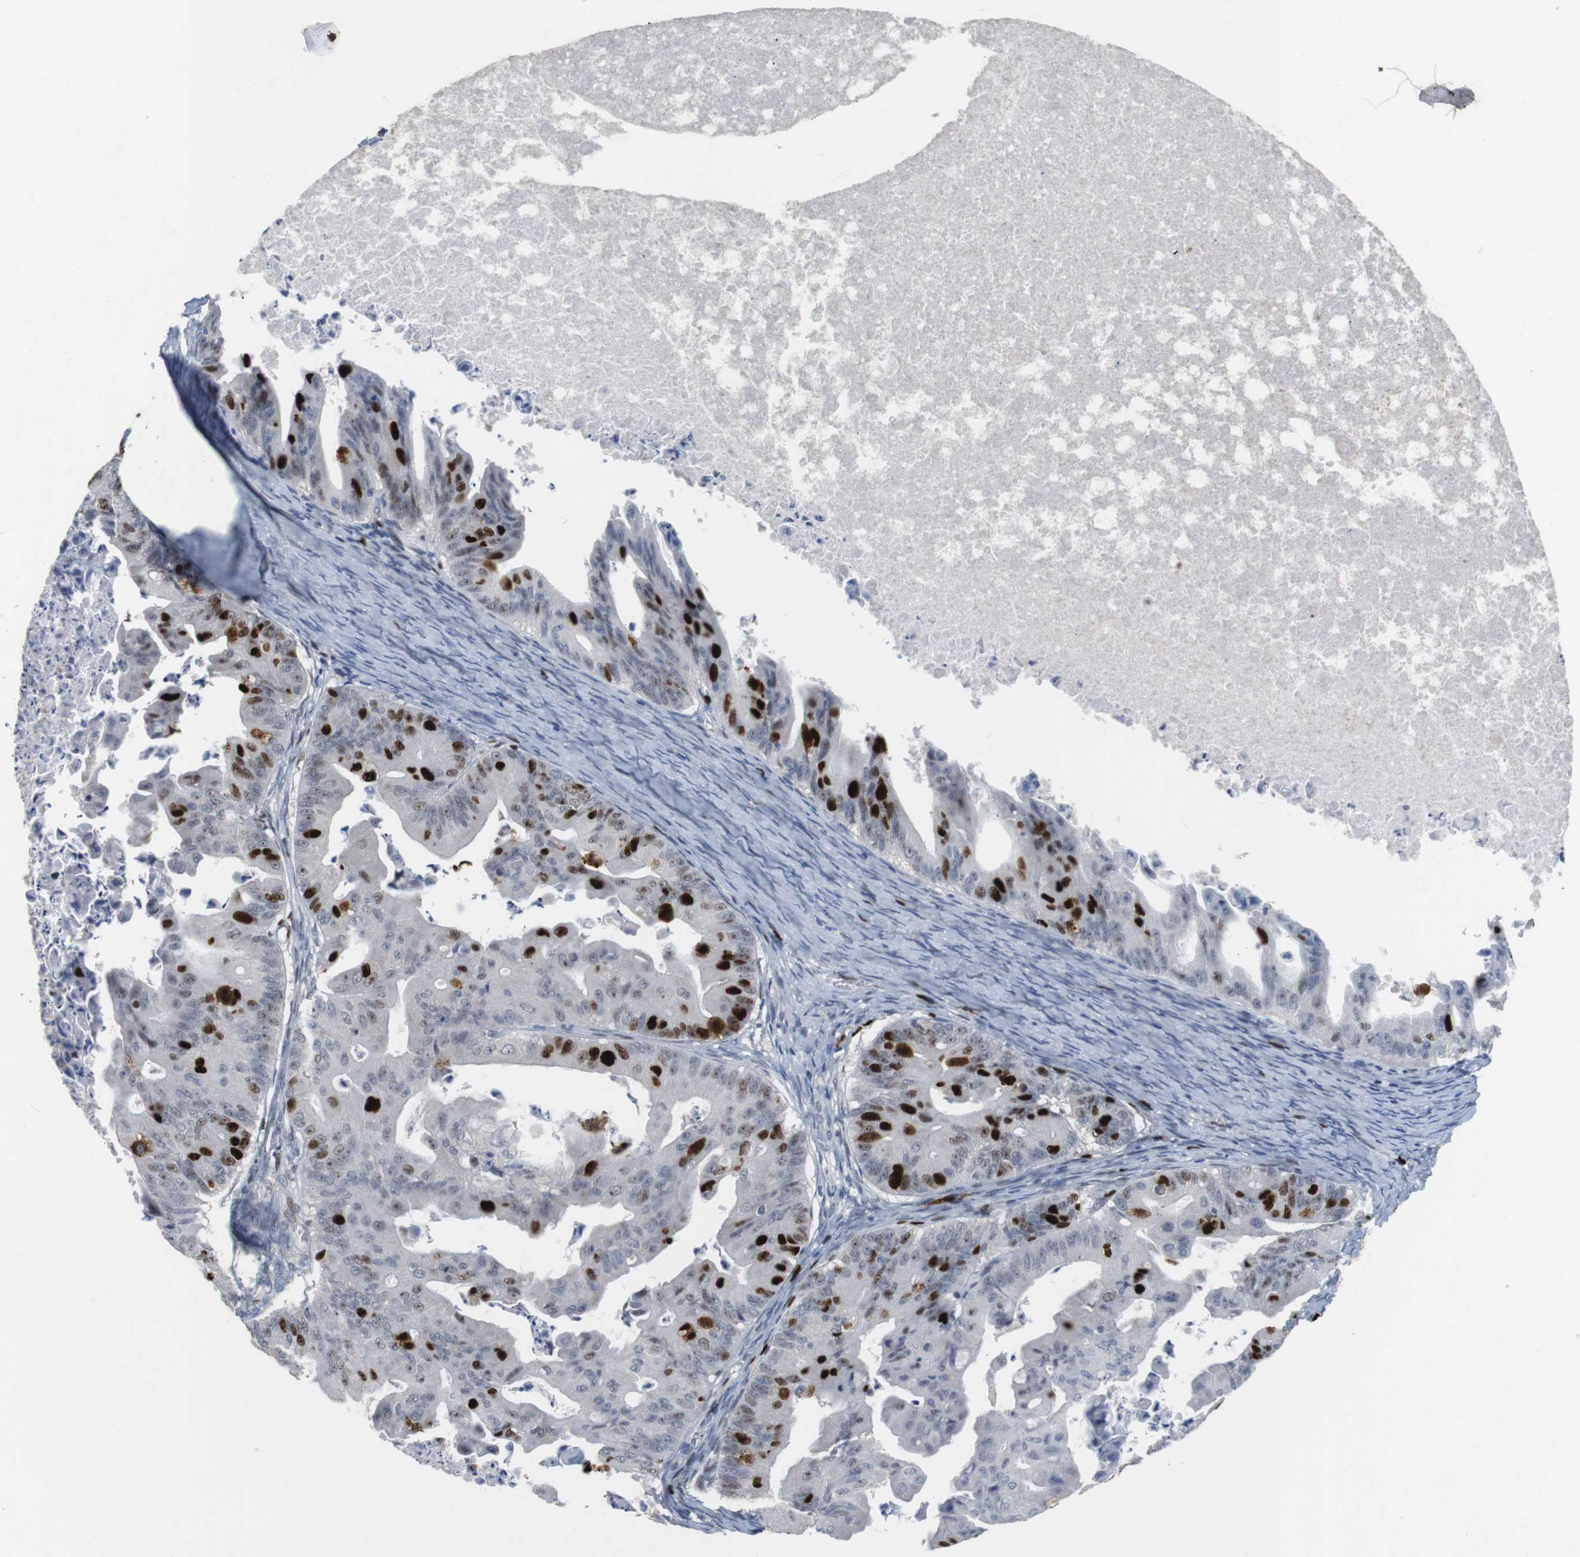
{"staining": {"intensity": "strong", "quantity": "<25%", "location": "nuclear"}, "tissue": "ovarian cancer", "cell_type": "Tumor cells", "image_type": "cancer", "snomed": [{"axis": "morphology", "description": "Cystadenocarcinoma, mucinous, NOS"}, {"axis": "topography", "description": "Ovary"}], "caption": "The histopathology image shows staining of ovarian cancer (mucinous cystadenocarcinoma), revealing strong nuclear protein staining (brown color) within tumor cells.", "gene": "KPNA2", "patient": {"sex": "female", "age": 37}}